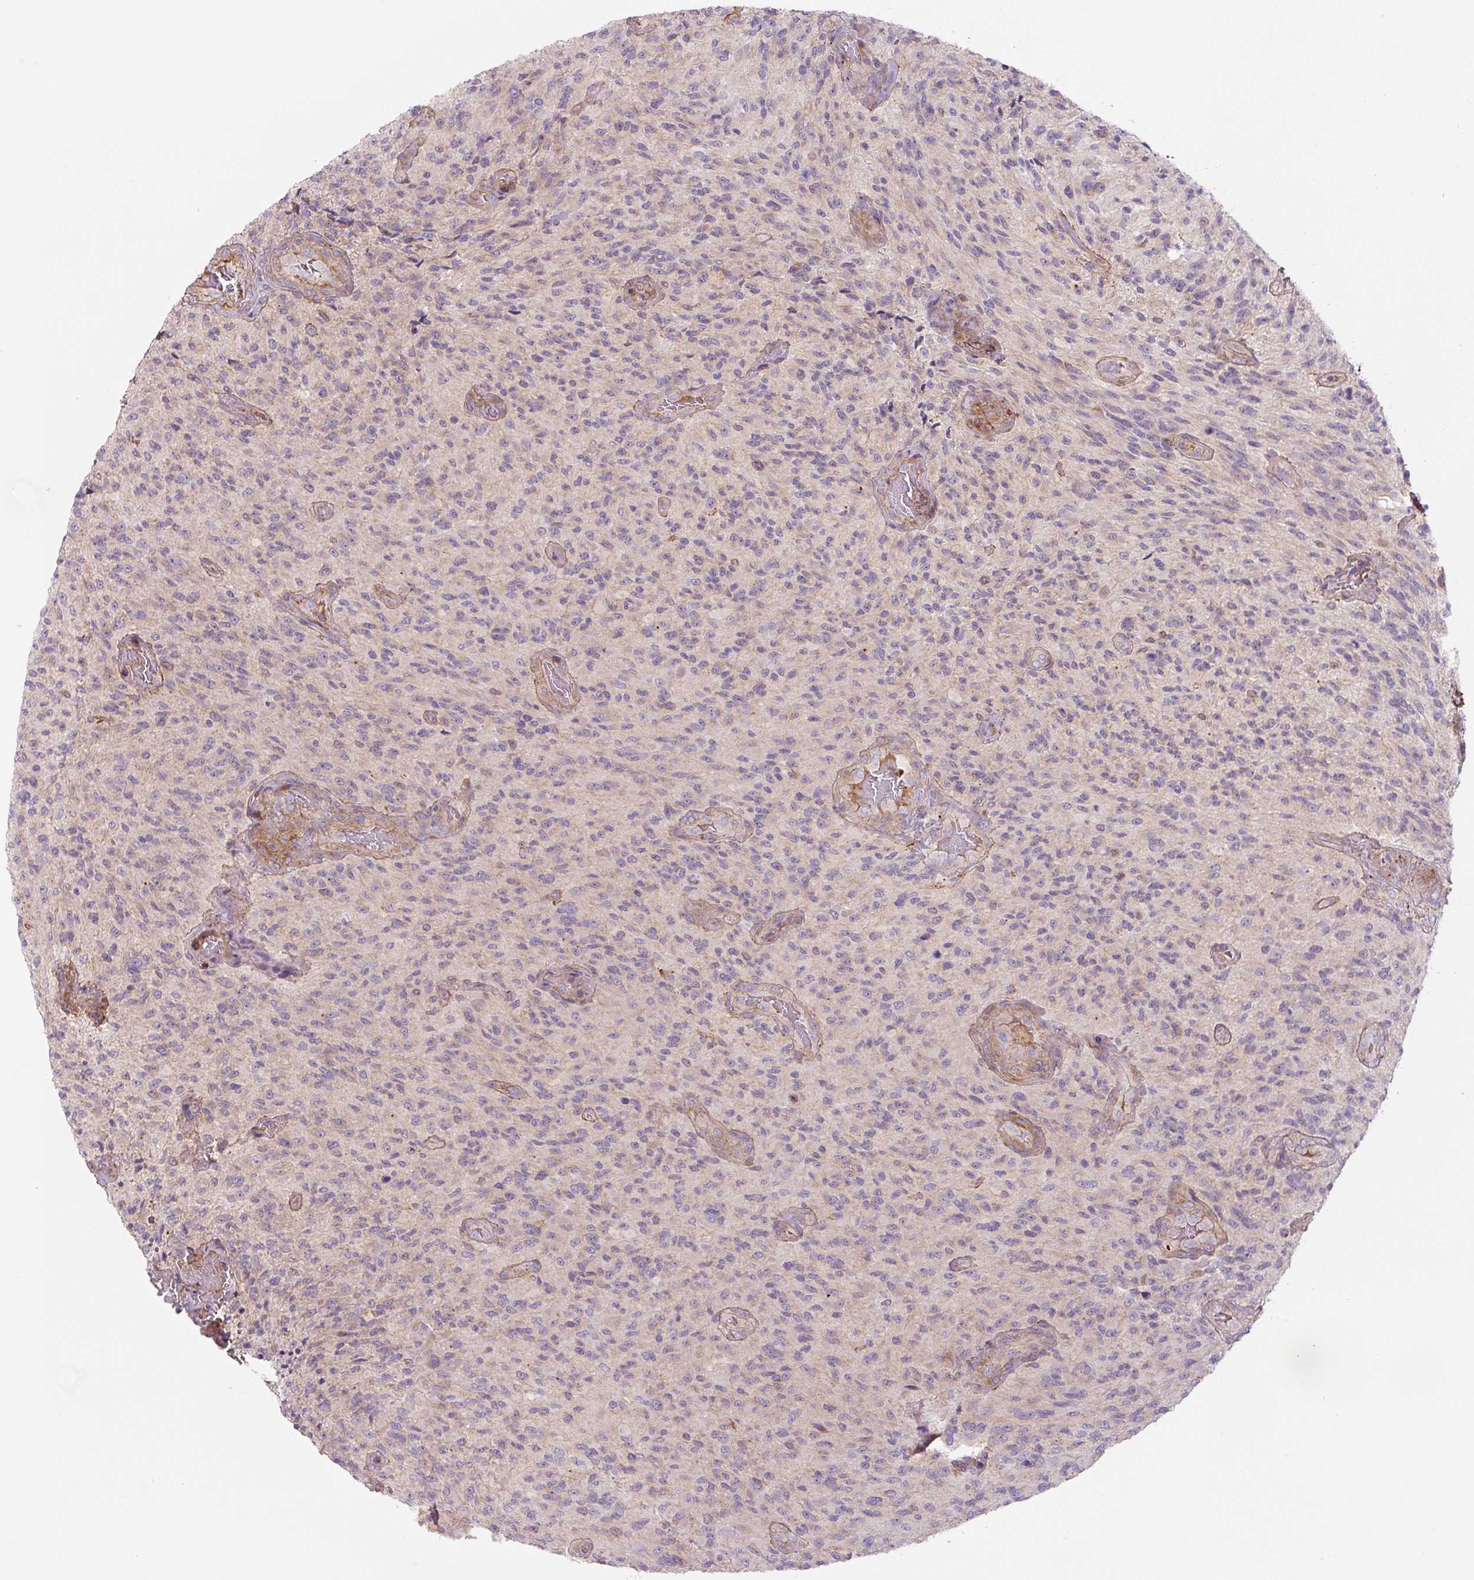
{"staining": {"intensity": "negative", "quantity": "none", "location": "none"}, "tissue": "glioma", "cell_type": "Tumor cells", "image_type": "cancer", "snomed": [{"axis": "morphology", "description": "Normal tissue, NOS"}, {"axis": "morphology", "description": "Glioma, malignant, High grade"}, {"axis": "topography", "description": "Cerebral cortex"}], "caption": "The image reveals no significant staining in tumor cells of high-grade glioma (malignant).", "gene": "CCNI2", "patient": {"sex": "male", "age": 56}}